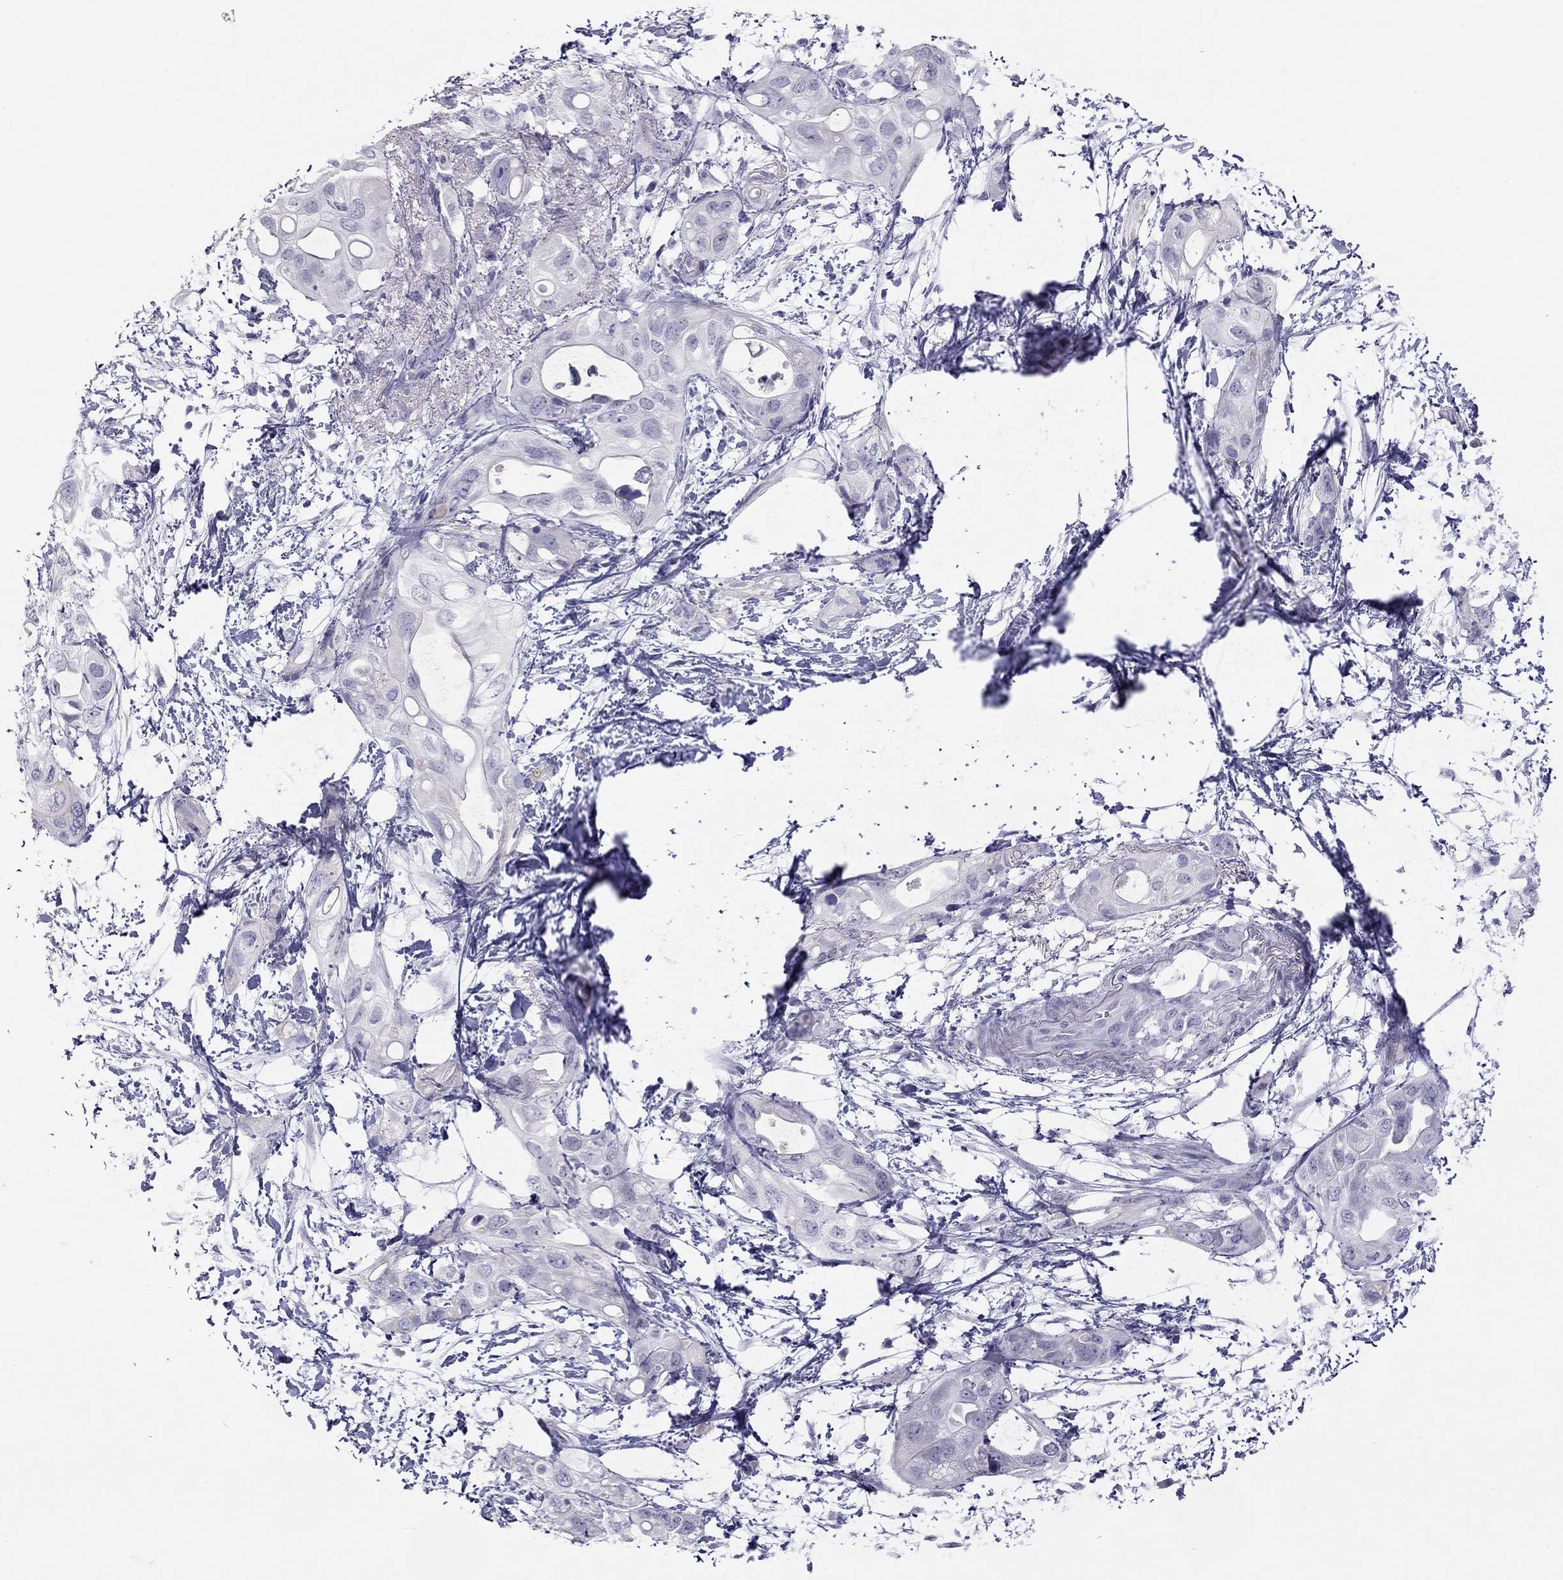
{"staining": {"intensity": "negative", "quantity": "none", "location": "none"}, "tissue": "pancreatic cancer", "cell_type": "Tumor cells", "image_type": "cancer", "snomed": [{"axis": "morphology", "description": "Adenocarcinoma, NOS"}, {"axis": "topography", "description": "Pancreas"}], "caption": "An immunohistochemistry (IHC) histopathology image of adenocarcinoma (pancreatic) is shown. There is no staining in tumor cells of adenocarcinoma (pancreatic). The staining is performed using DAB brown chromogen with nuclei counter-stained in using hematoxylin.", "gene": "KCNV2", "patient": {"sex": "female", "age": 72}}